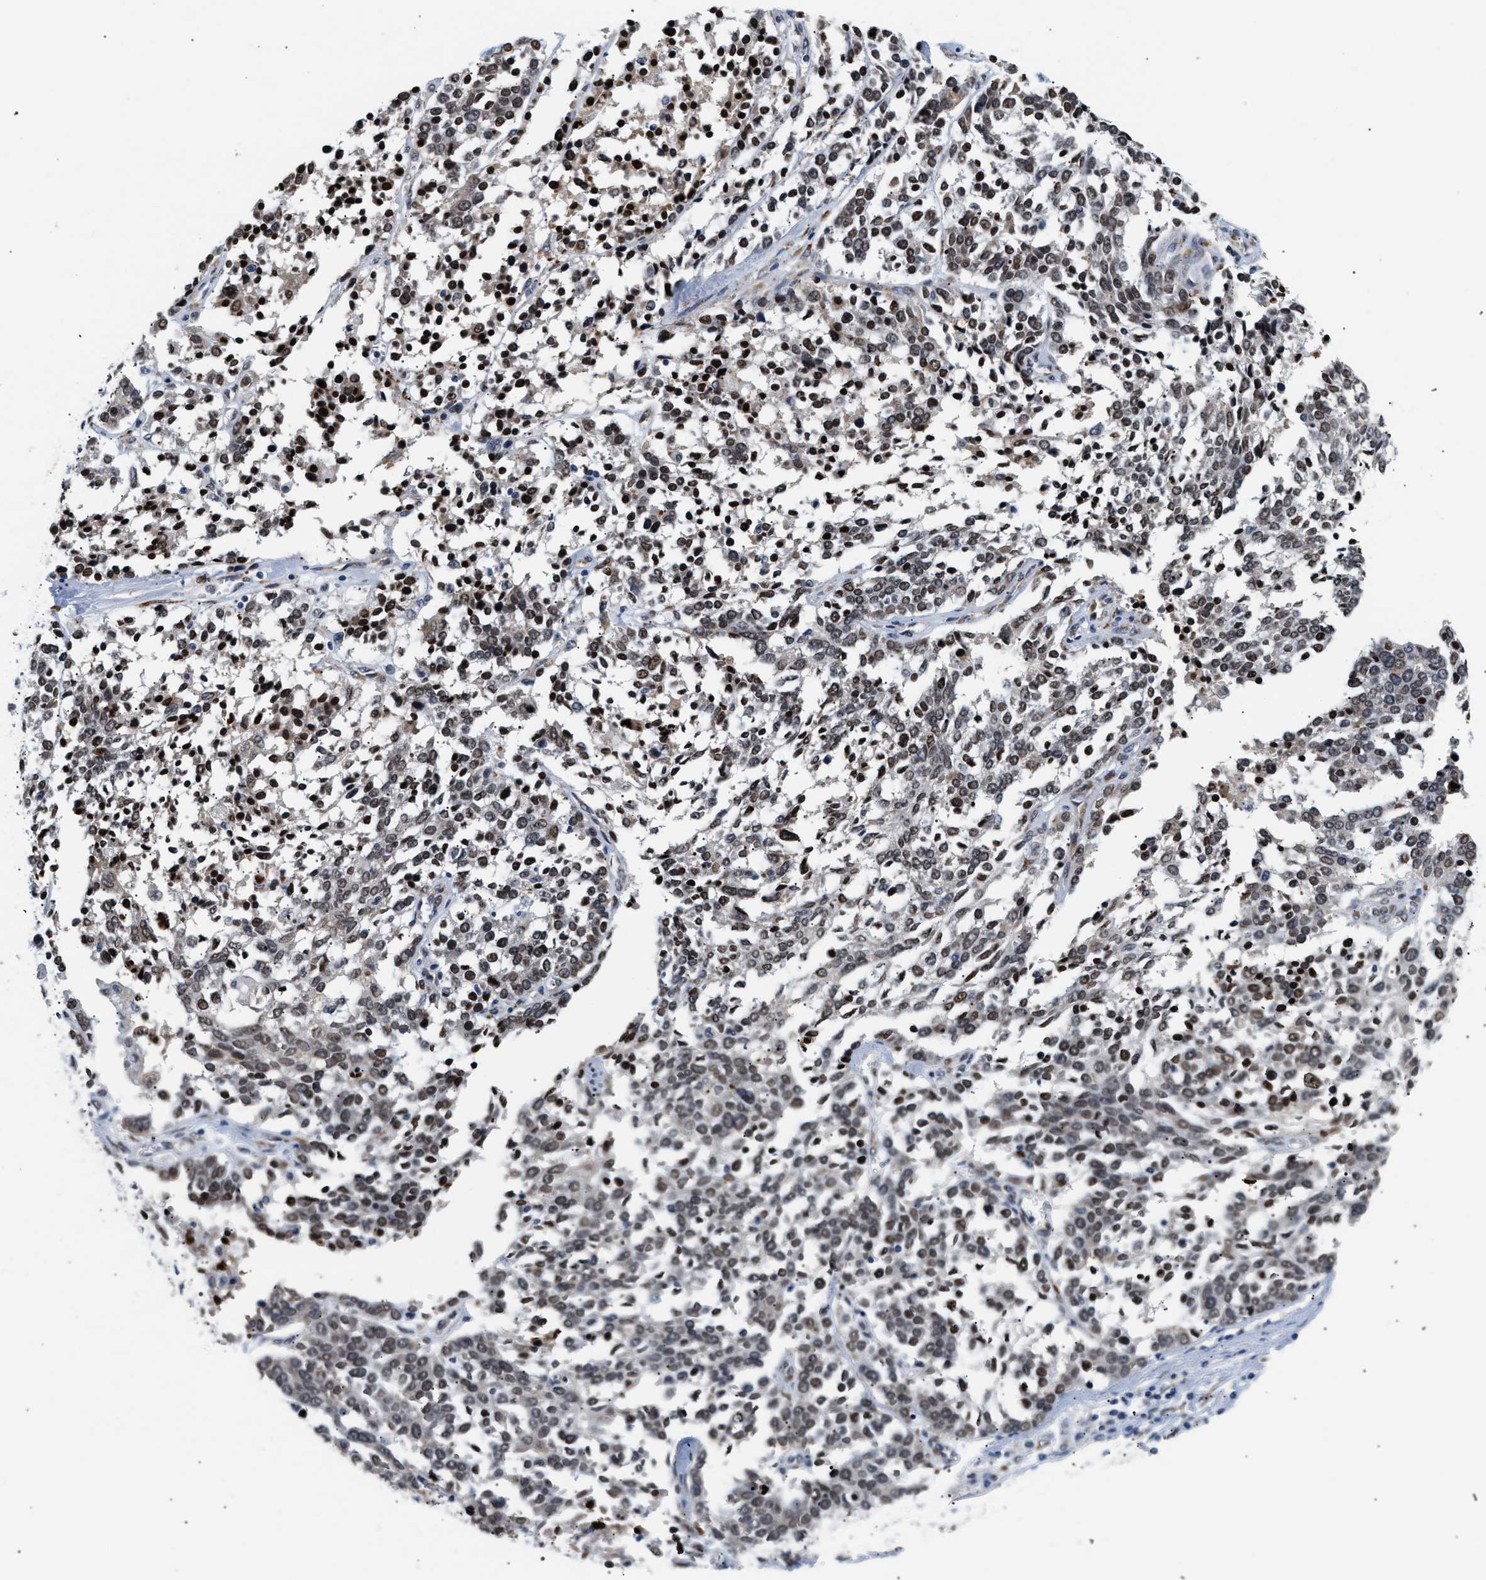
{"staining": {"intensity": "weak", "quantity": "25%-75%", "location": "nuclear"}, "tissue": "ovarian cancer", "cell_type": "Tumor cells", "image_type": "cancer", "snomed": [{"axis": "morphology", "description": "Cystadenocarcinoma, serous, NOS"}, {"axis": "topography", "description": "Ovary"}], "caption": "Brown immunohistochemical staining in human serous cystadenocarcinoma (ovarian) displays weak nuclear staining in about 25%-75% of tumor cells.", "gene": "THOC1", "patient": {"sex": "female", "age": 44}}